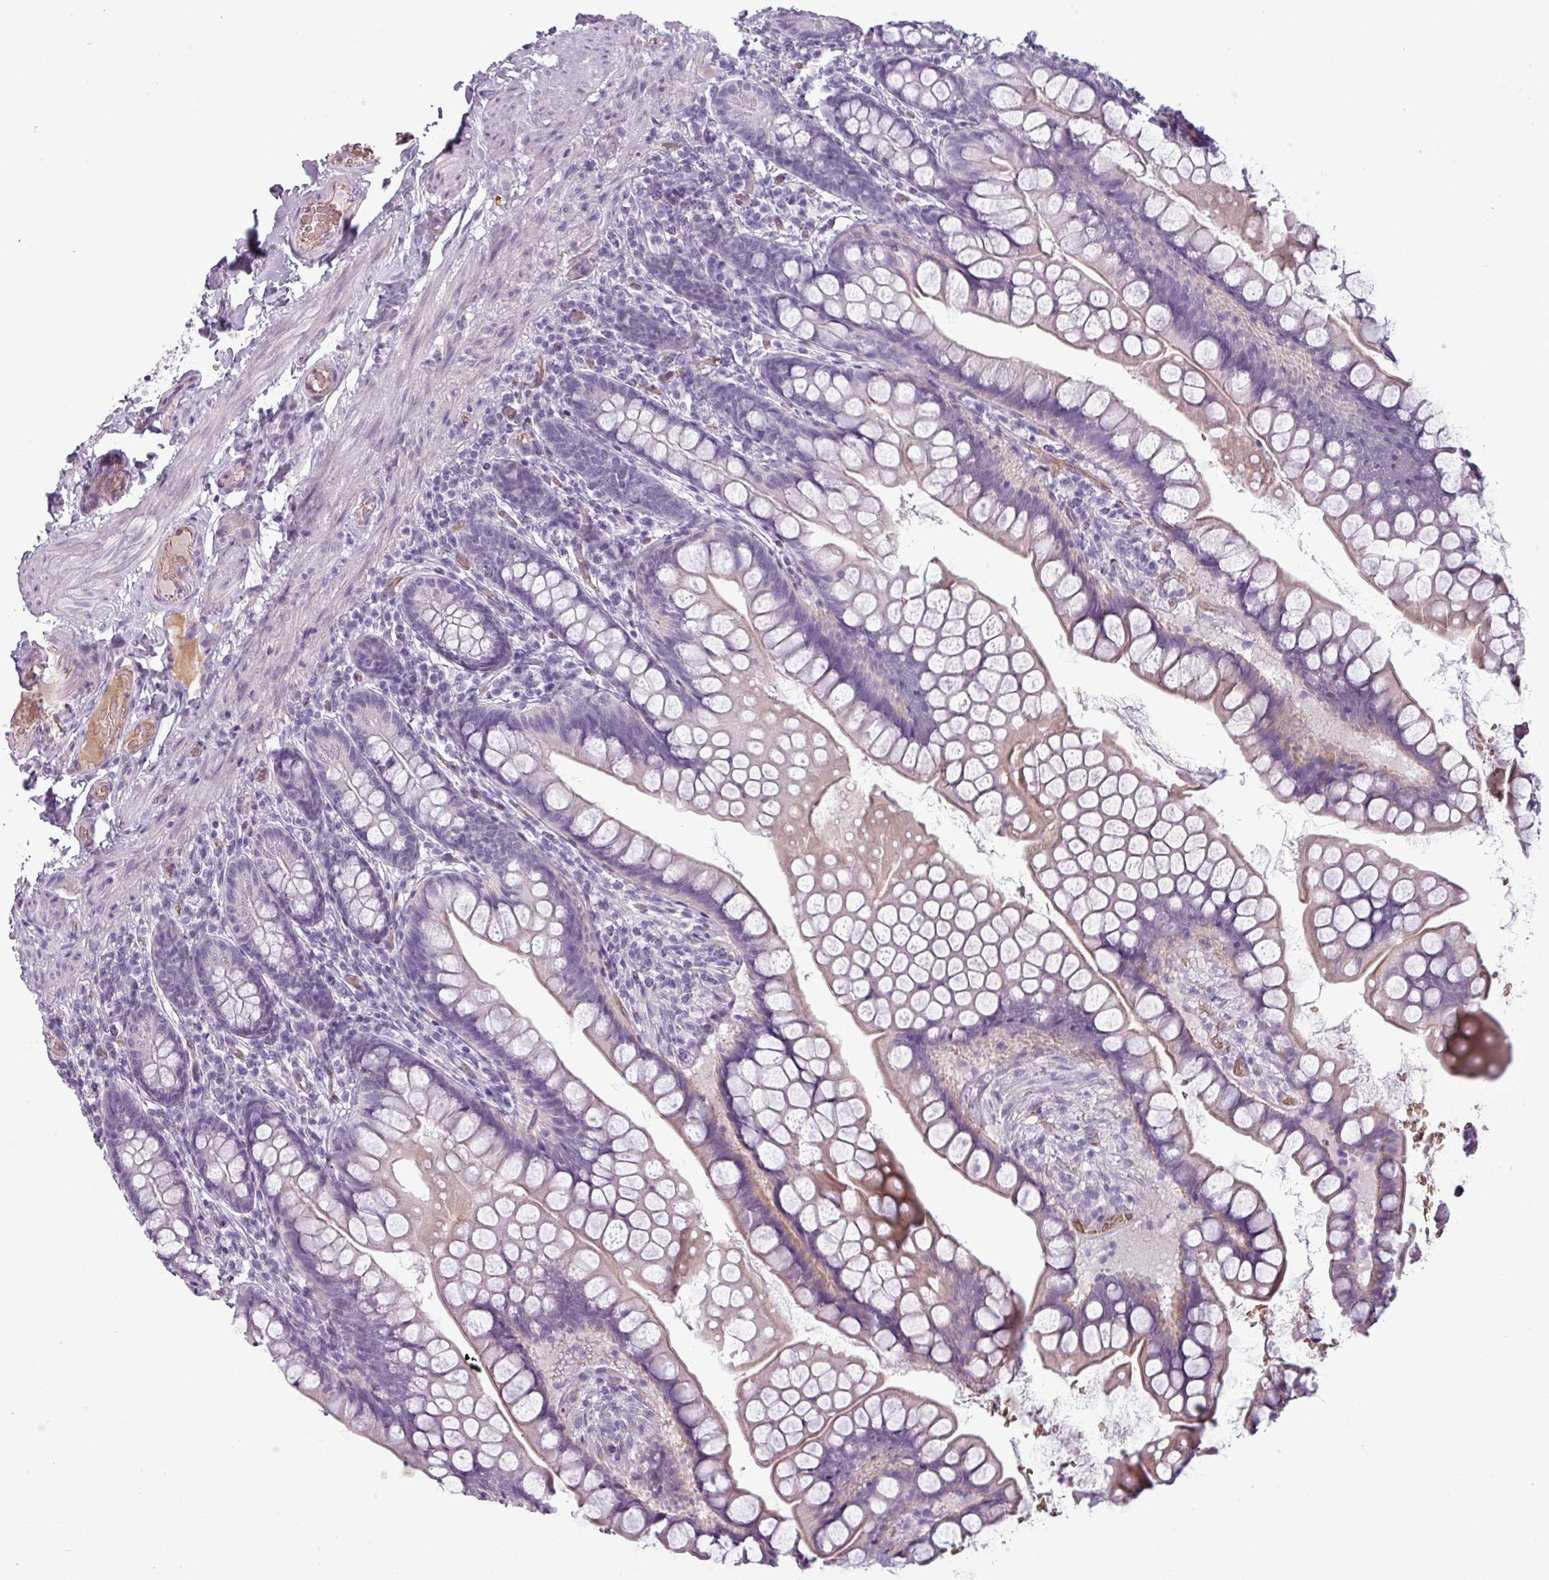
{"staining": {"intensity": "negative", "quantity": "none", "location": "none"}, "tissue": "small intestine", "cell_type": "Glandular cells", "image_type": "normal", "snomed": [{"axis": "morphology", "description": "Normal tissue, NOS"}, {"axis": "topography", "description": "Small intestine"}], "caption": "Immunohistochemistry micrograph of normal small intestine: human small intestine stained with DAB (3,3'-diaminobenzidine) displays no significant protein positivity in glandular cells.", "gene": "AREL1", "patient": {"sex": "male", "age": 70}}